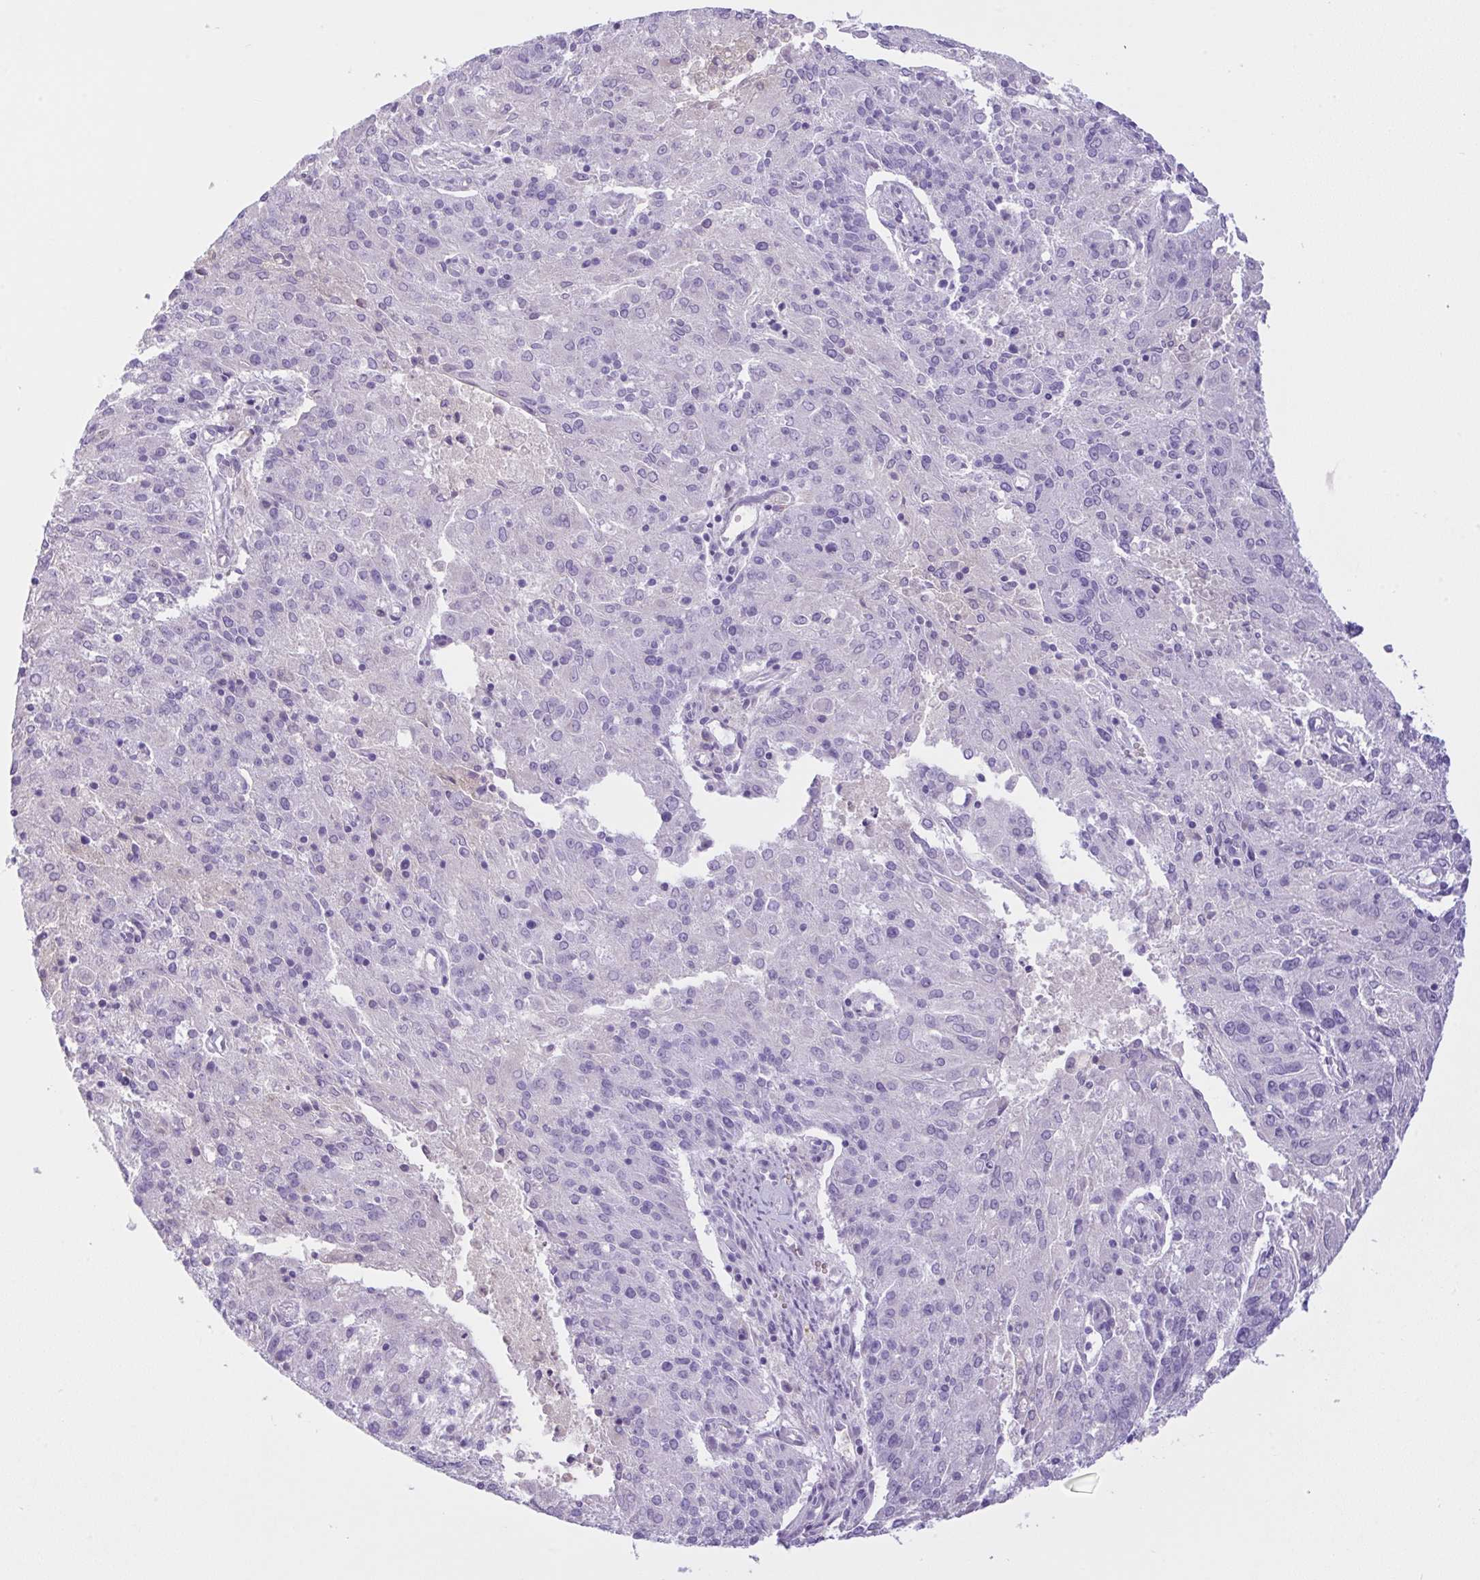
{"staining": {"intensity": "negative", "quantity": "none", "location": "none"}, "tissue": "endometrial cancer", "cell_type": "Tumor cells", "image_type": "cancer", "snomed": [{"axis": "morphology", "description": "Adenocarcinoma, NOS"}, {"axis": "topography", "description": "Endometrium"}], "caption": "Immunohistochemical staining of human adenocarcinoma (endometrial) demonstrates no significant staining in tumor cells.", "gene": "NCF1", "patient": {"sex": "female", "age": 82}}